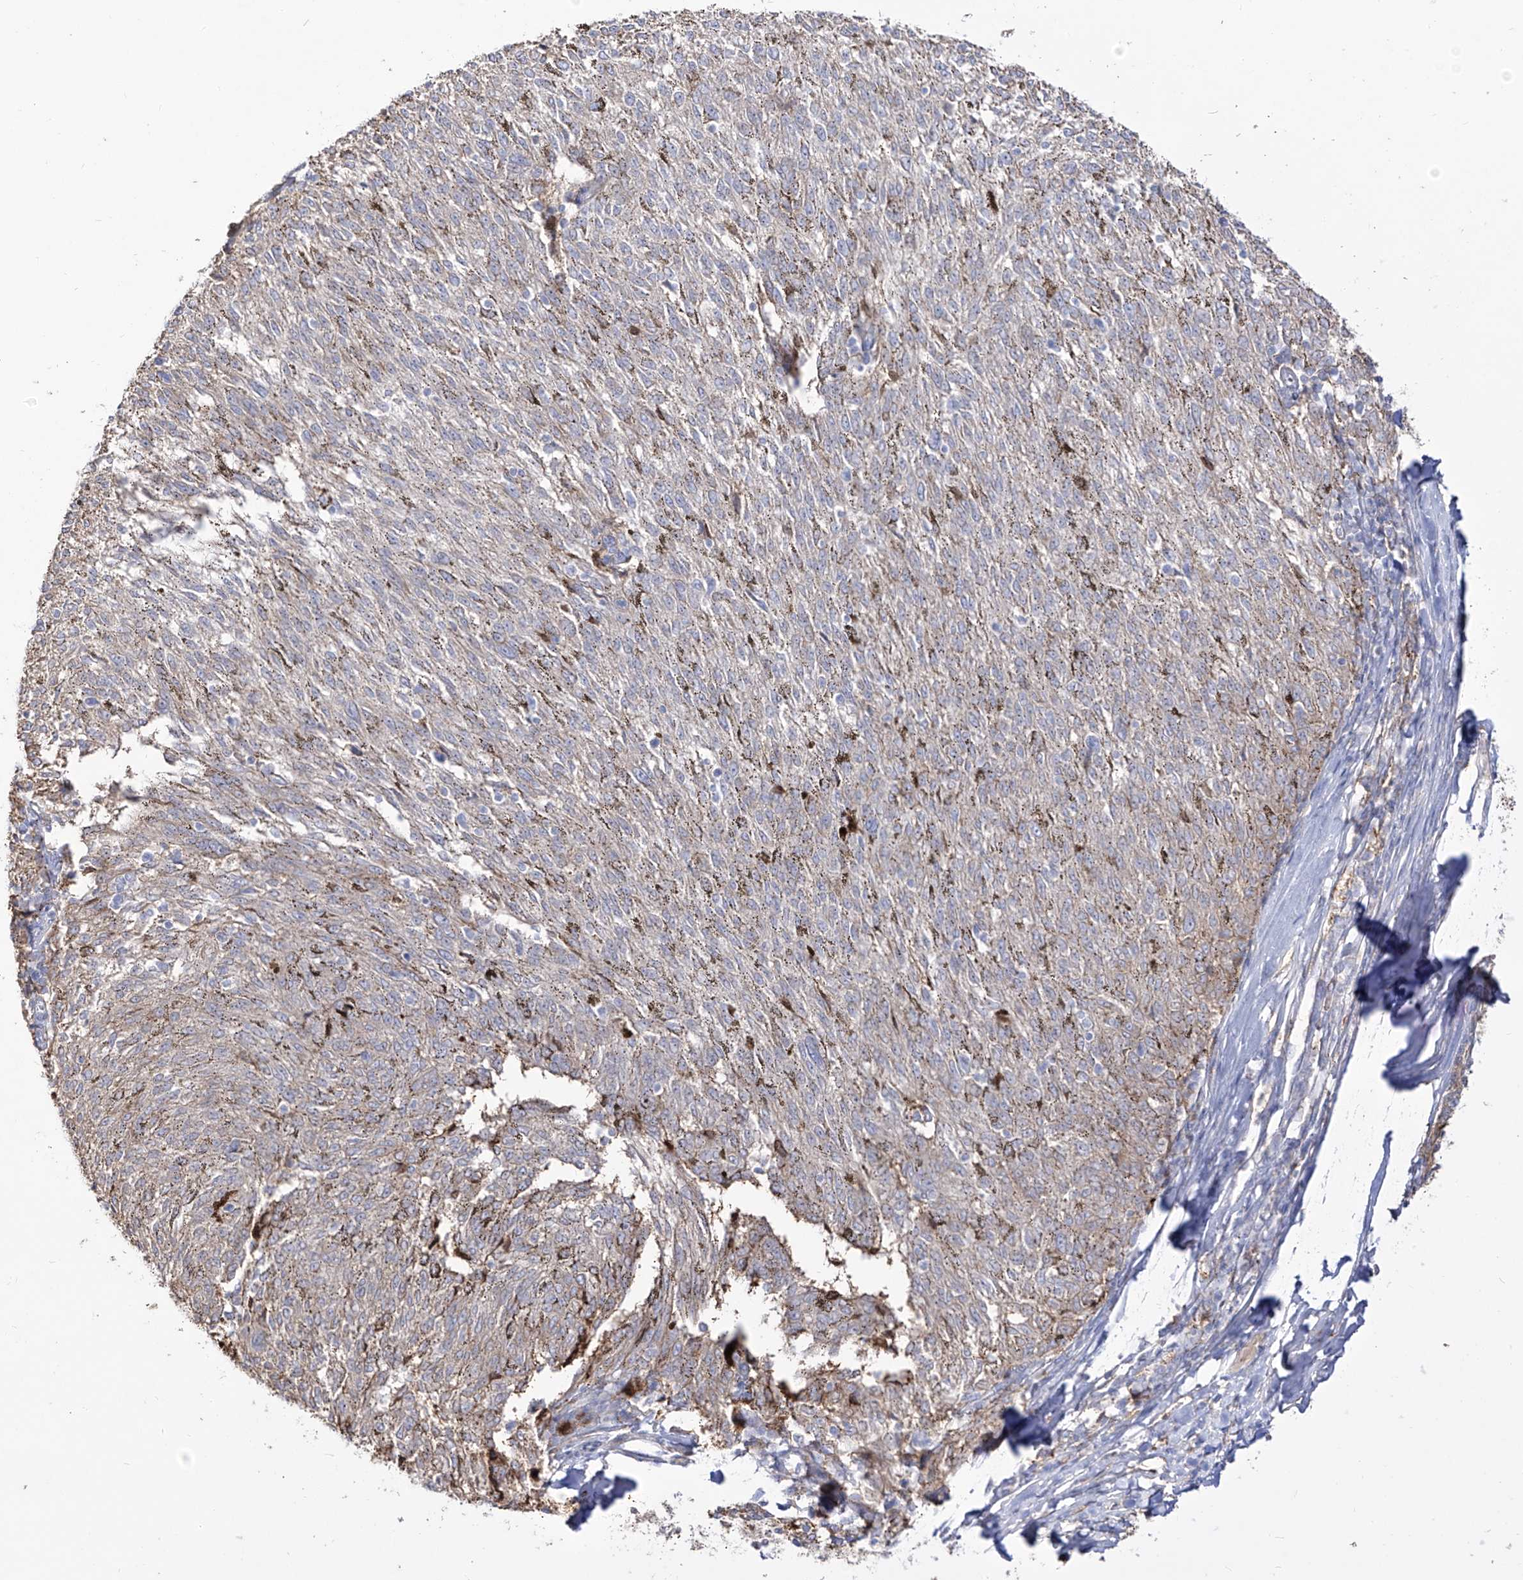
{"staining": {"intensity": "negative", "quantity": "none", "location": "none"}, "tissue": "melanoma", "cell_type": "Tumor cells", "image_type": "cancer", "snomed": [{"axis": "morphology", "description": "Malignant melanoma, NOS"}, {"axis": "topography", "description": "Skin"}], "caption": "Tumor cells show no significant protein positivity in malignant melanoma. The staining was performed using DAB to visualize the protein expression in brown, while the nuclei were stained in blue with hematoxylin (Magnification: 20x).", "gene": "ZGRF1", "patient": {"sex": "female", "age": 72}}